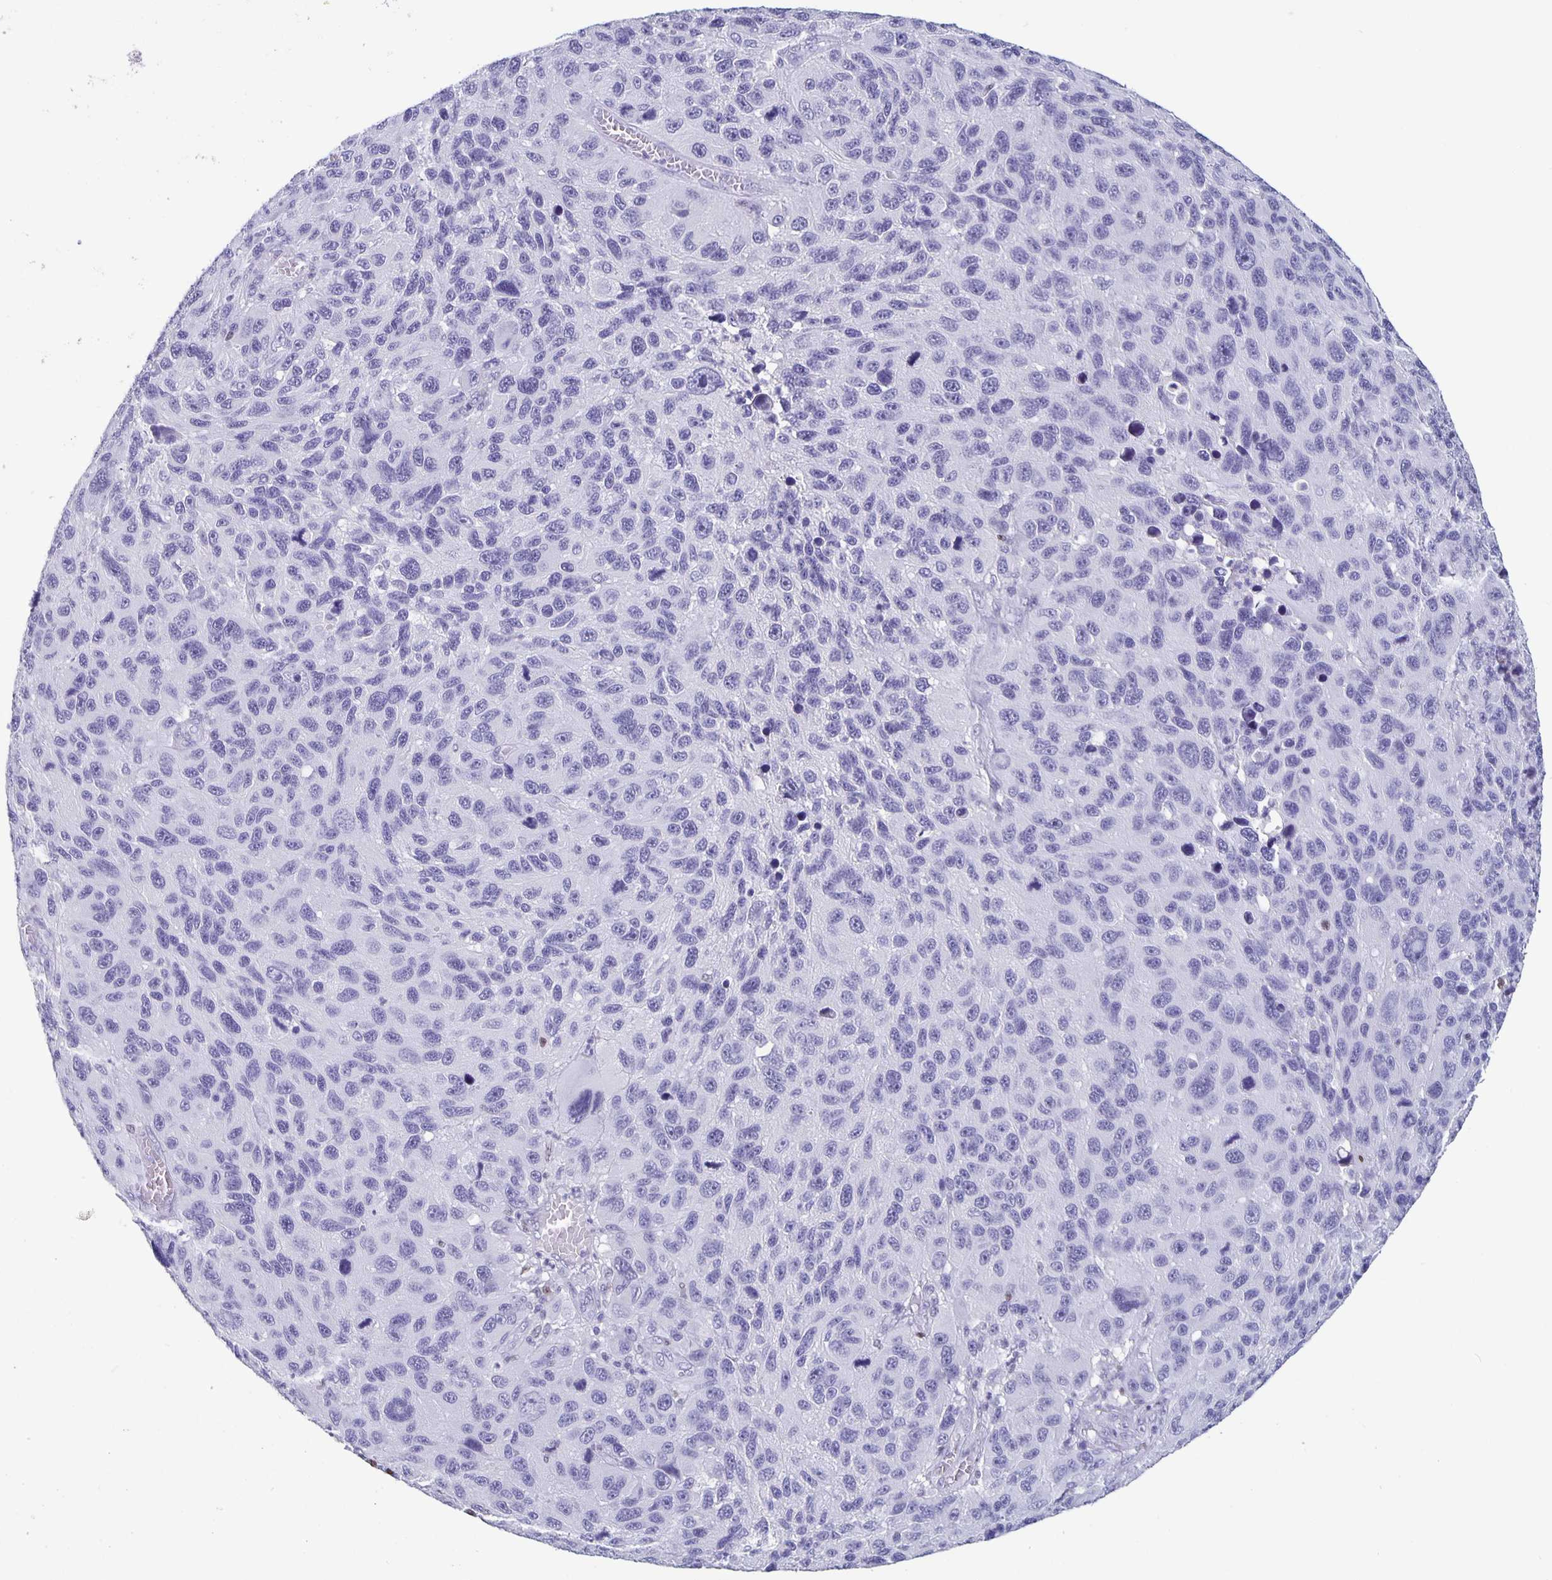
{"staining": {"intensity": "negative", "quantity": "none", "location": "none"}, "tissue": "melanoma", "cell_type": "Tumor cells", "image_type": "cancer", "snomed": [{"axis": "morphology", "description": "Malignant melanoma, NOS"}, {"axis": "topography", "description": "Skin"}], "caption": "A photomicrograph of malignant melanoma stained for a protein reveals no brown staining in tumor cells.", "gene": "SATB2", "patient": {"sex": "male", "age": 53}}